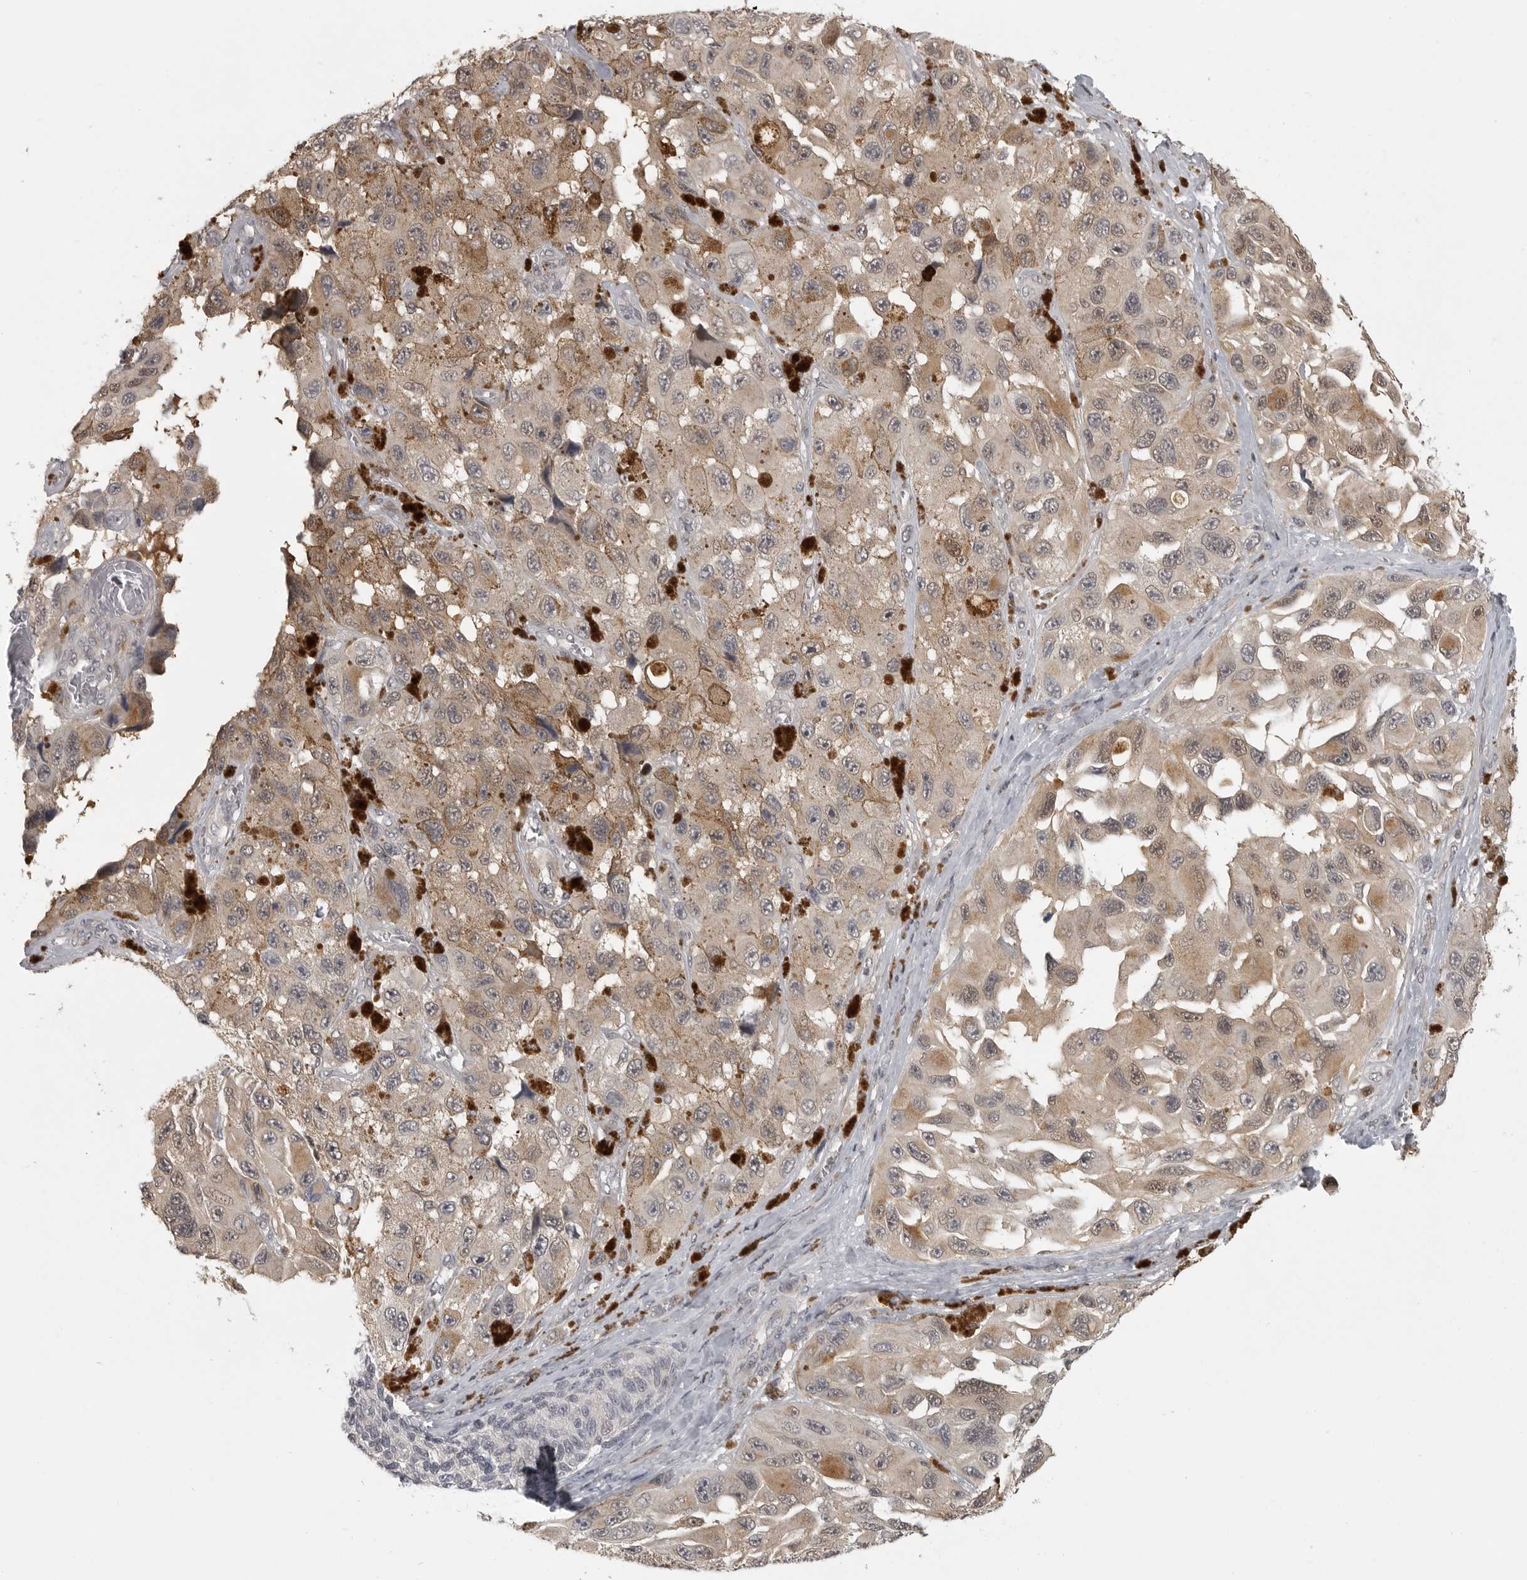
{"staining": {"intensity": "moderate", "quantity": "25%-75%", "location": "cytoplasmic/membranous,nuclear"}, "tissue": "melanoma", "cell_type": "Tumor cells", "image_type": "cancer", "snomed": [{"axis": "morphology", "description": "Malignant melanoma, NOS"}, {"axis": "topography", "description": "Skin"}], "caption": "A histopathology image showing moderate cytoplasmic/membranous and nuclear expression in about 25%-75% of tumor cells in melanoma, as visualized by brown immunohistochemical staining.", "gene": "UROD", "patient": {"sex": "female", "age": 73}}